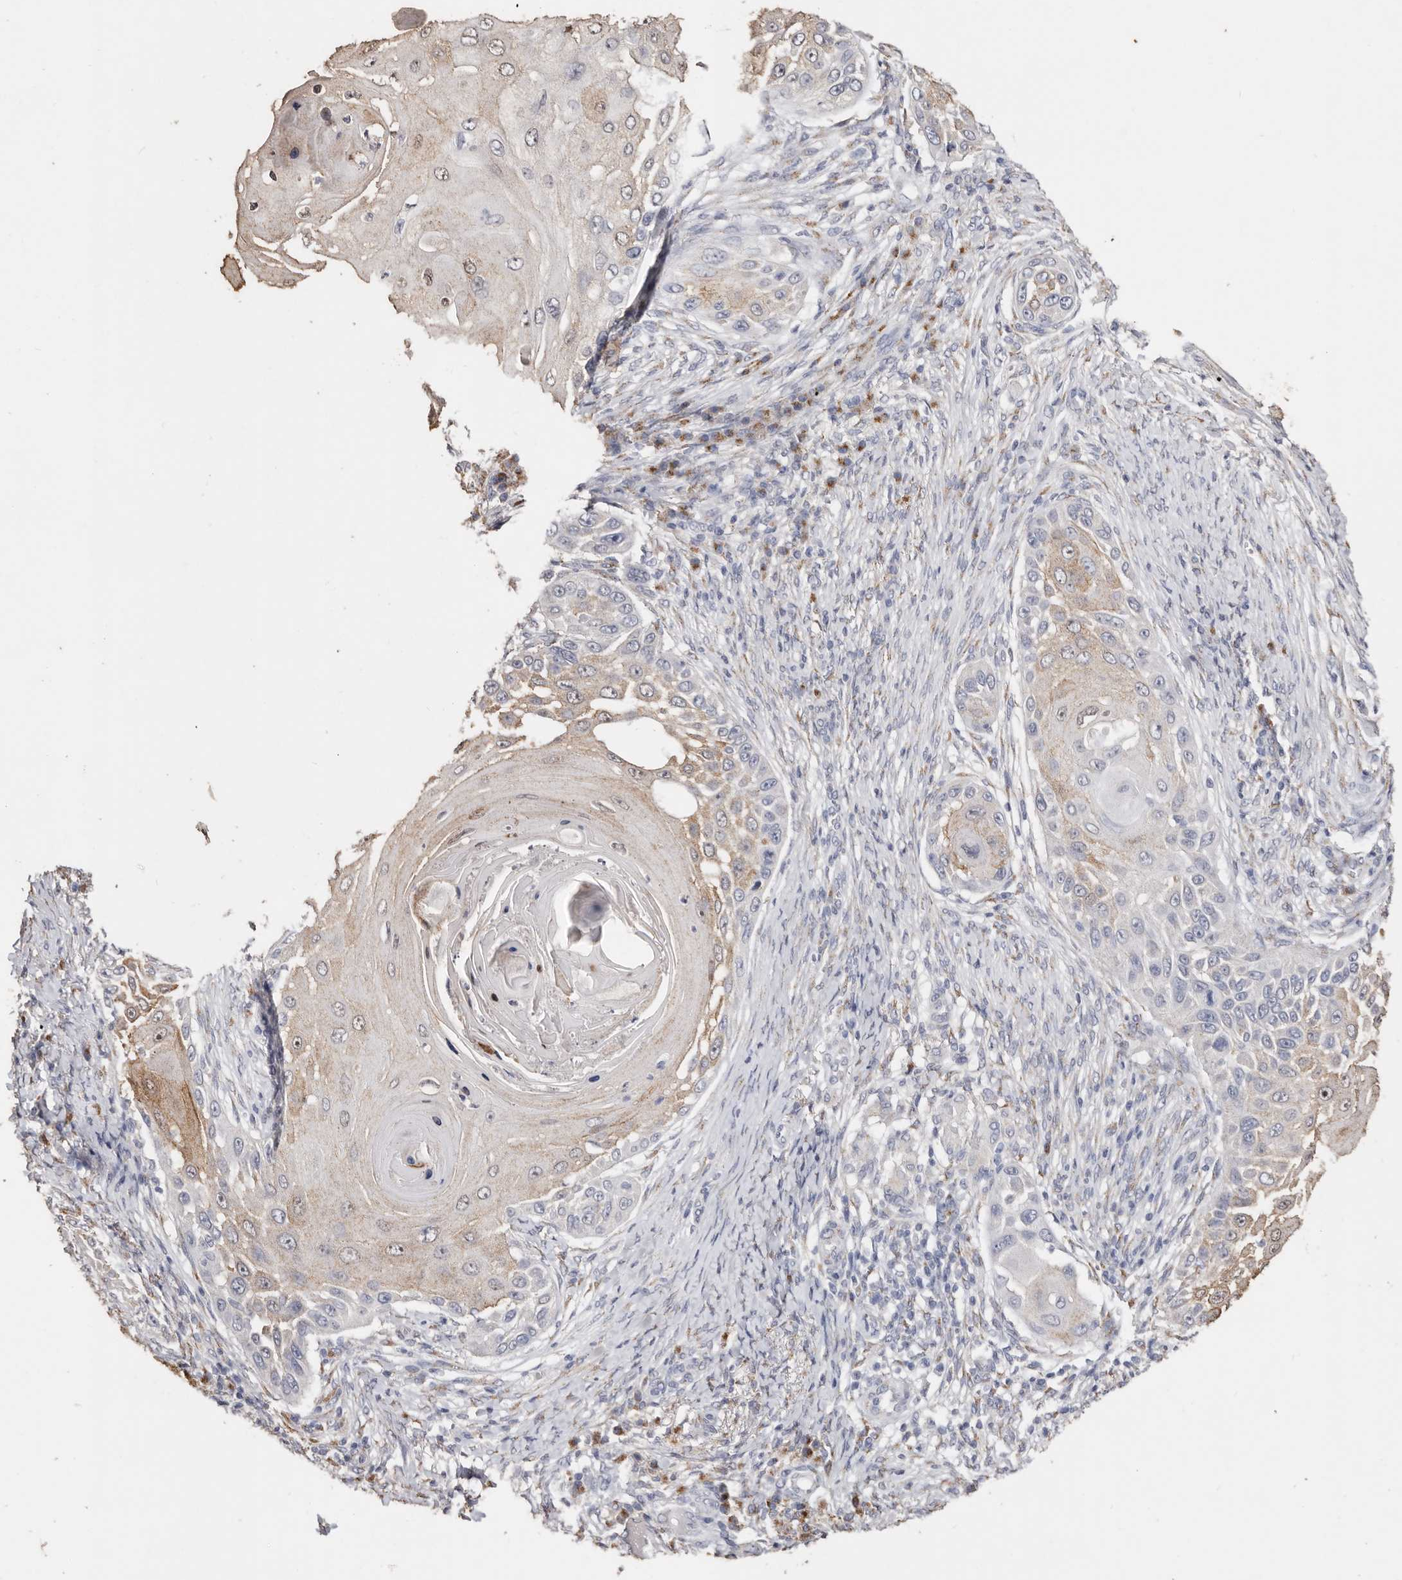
{"staining": {"intensity": "weak", "quantity": "25%-75%", "location": "cytoplasmic/membranous,nuclear"}, "tissue": "skin cancer", "cell_type": "Tumor cells", "image_type": "cancer", "snomed": [{"axis": "morphology", "description": "Squamous cell carcinoma, NOS"}, {"axis": "topography", "description": "Skin"}], "caption": "Skin cancer stained for a protein shows weak cytoplasmic/membranous and nuclear positivity in tumor cells. (IHC, brightfield microscopy, high magnification).", "gene": "LGALS7B", "patient": {"sex": "female", "age": 44}}